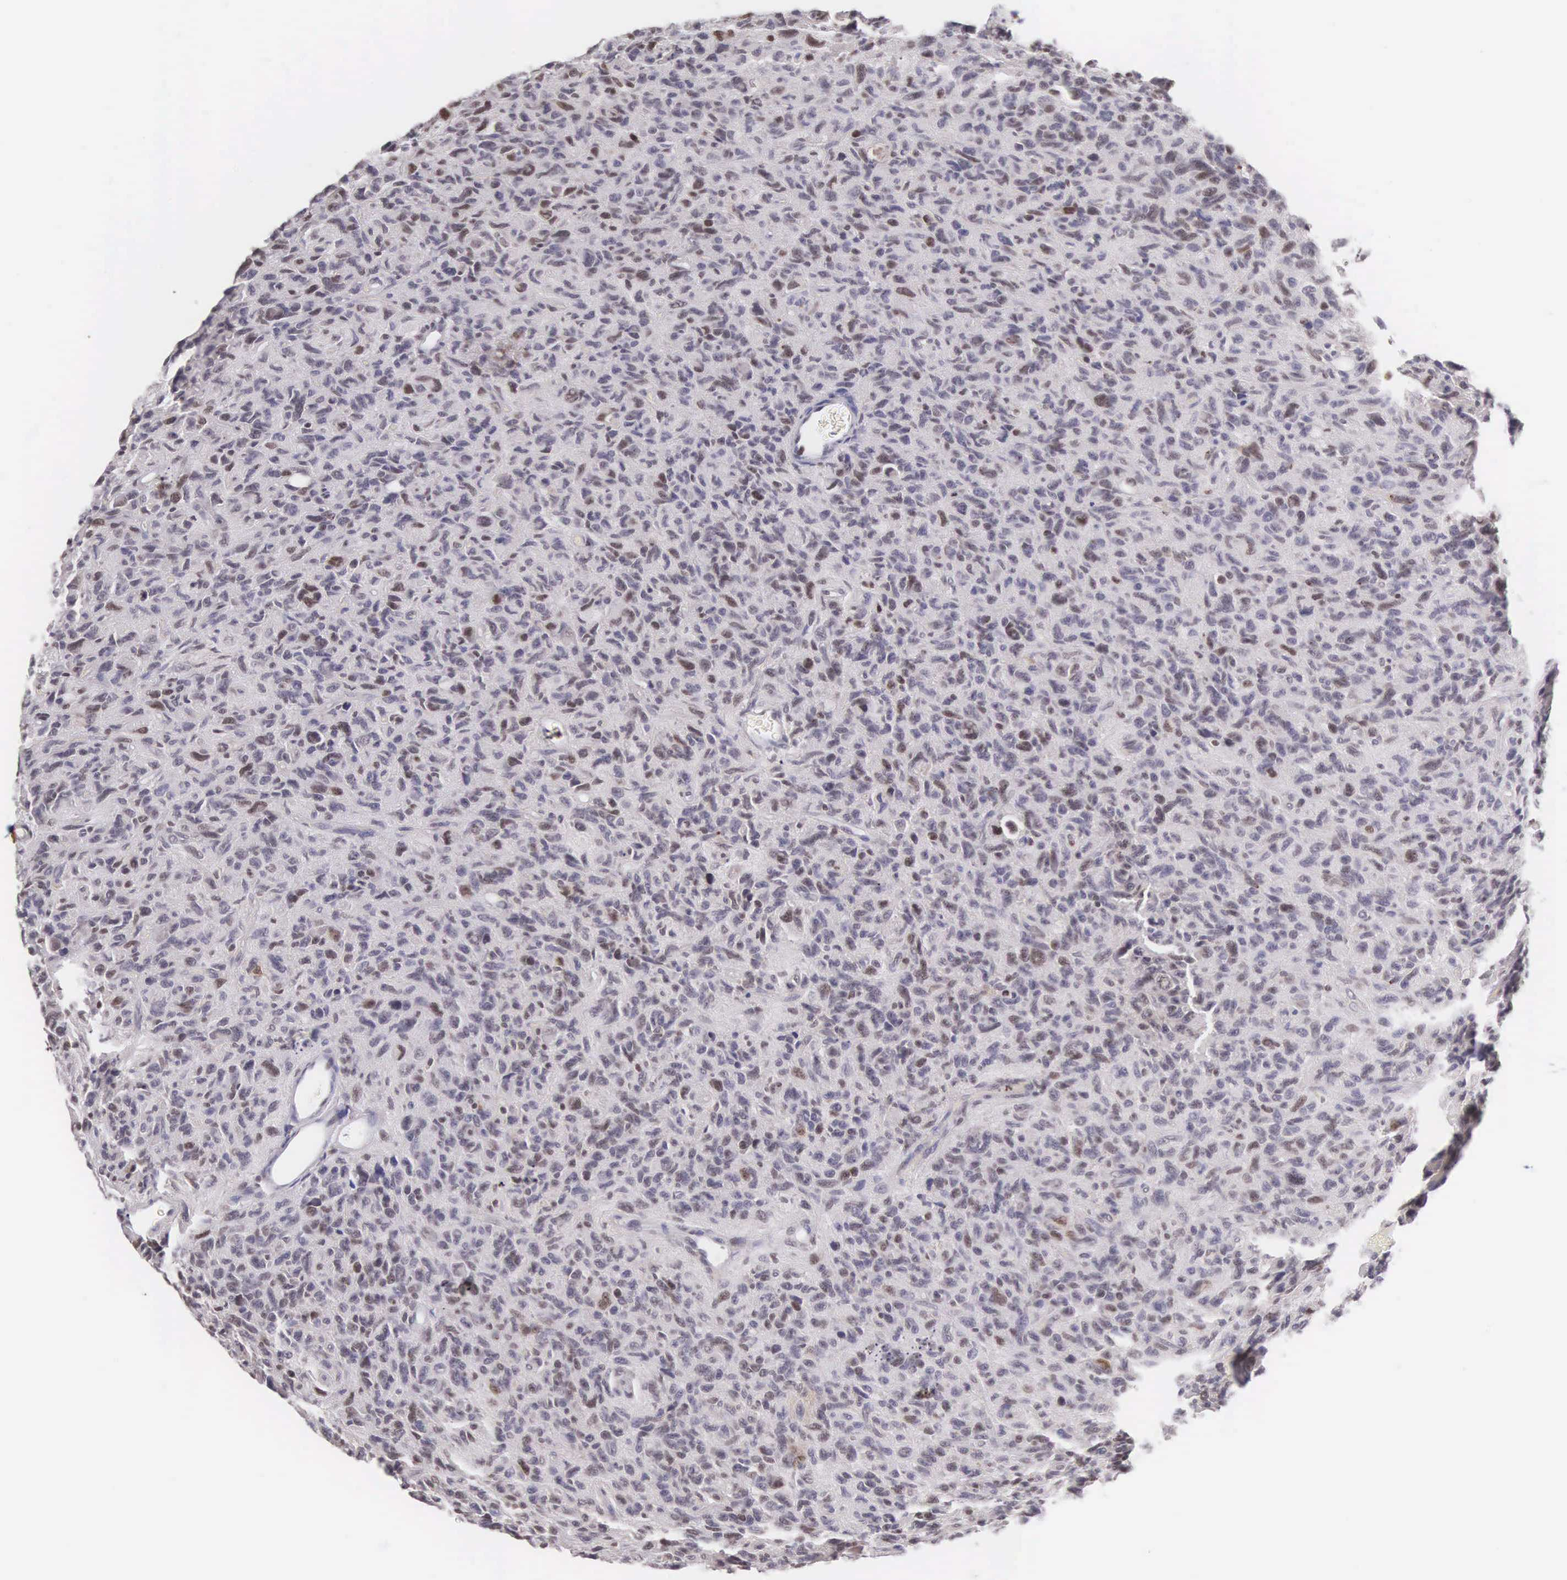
{"staining": {"intensity": "moderate", "quantity": "25%-75%", "location": "nuclear"}, "tissue": "glioma", "cell_type": "Tumor cells", "image_type": "cancer", "snomed": [{"axis": "morphology", "description": "Glioma, malignant, High grade"}, {"axis": "topography", "description": "Brain"}], "caption": "IHC of glioma demonstrates medium levels of moderate nuclear expression in about 25%-75% of tumor cells. The staining was performed using DAB, with brown indicating positive protein expression. Nuclei are stained blue with hematoxylin.", "gene": "VRK1", "patient": {"sex": "female", "age": 60}}